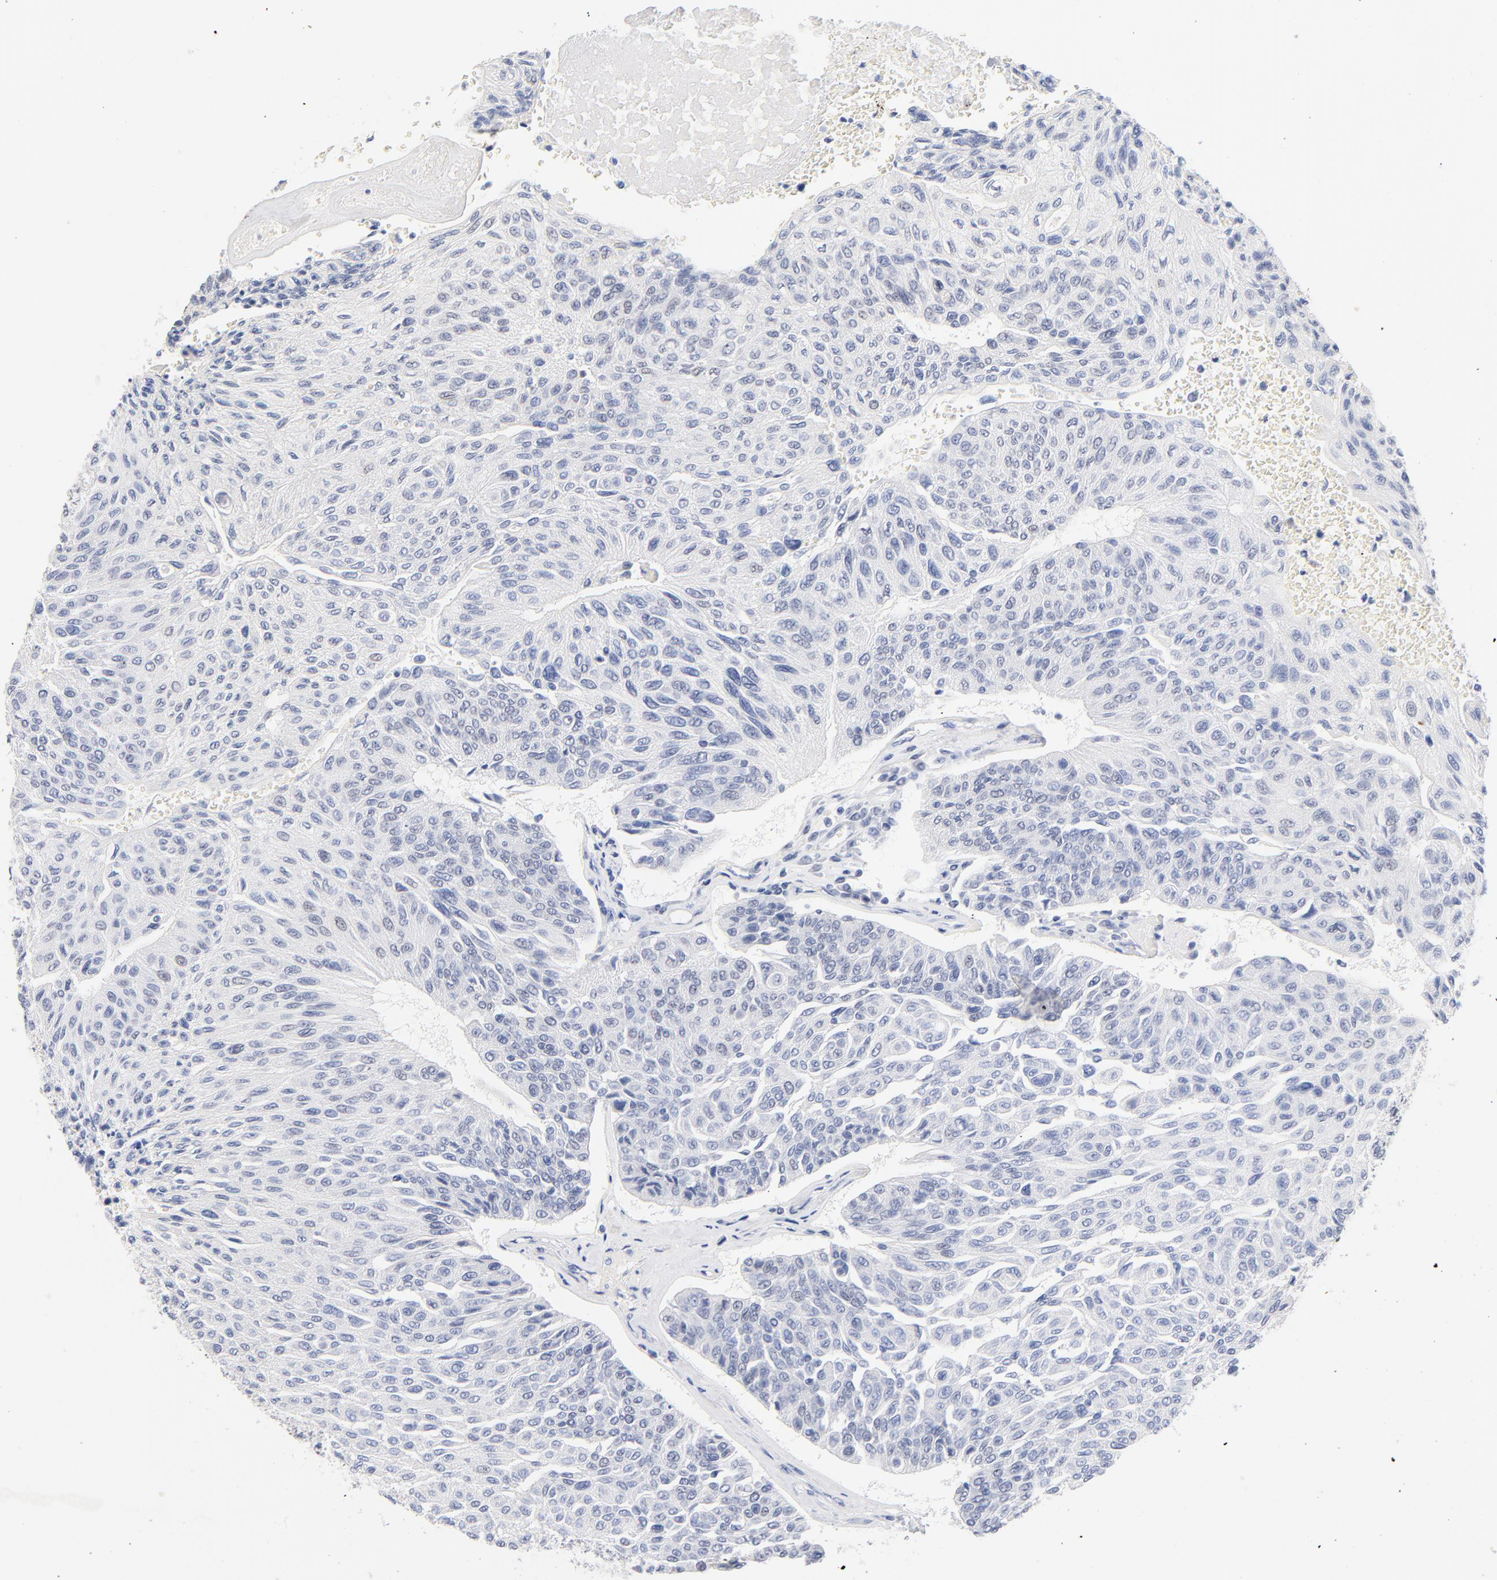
{"staining": {"intensity": "negative", "quantity": "none", "location": "none"}, "tissue": "urothelial cancer", "cell_type": "Tumor cells", "image_type": "cancer", "snomed": [{"axis": "morphology", "description": "Urothelial carcinoma, High grade"}, {"axis": "topography", "description": "Urinary bladder"}], "caption": "The photomicrograph displays no significant expression in tumor cells of urothelial cancer.", "gene": "ORC2", "patient": {"sex": "male", "age": 66}}